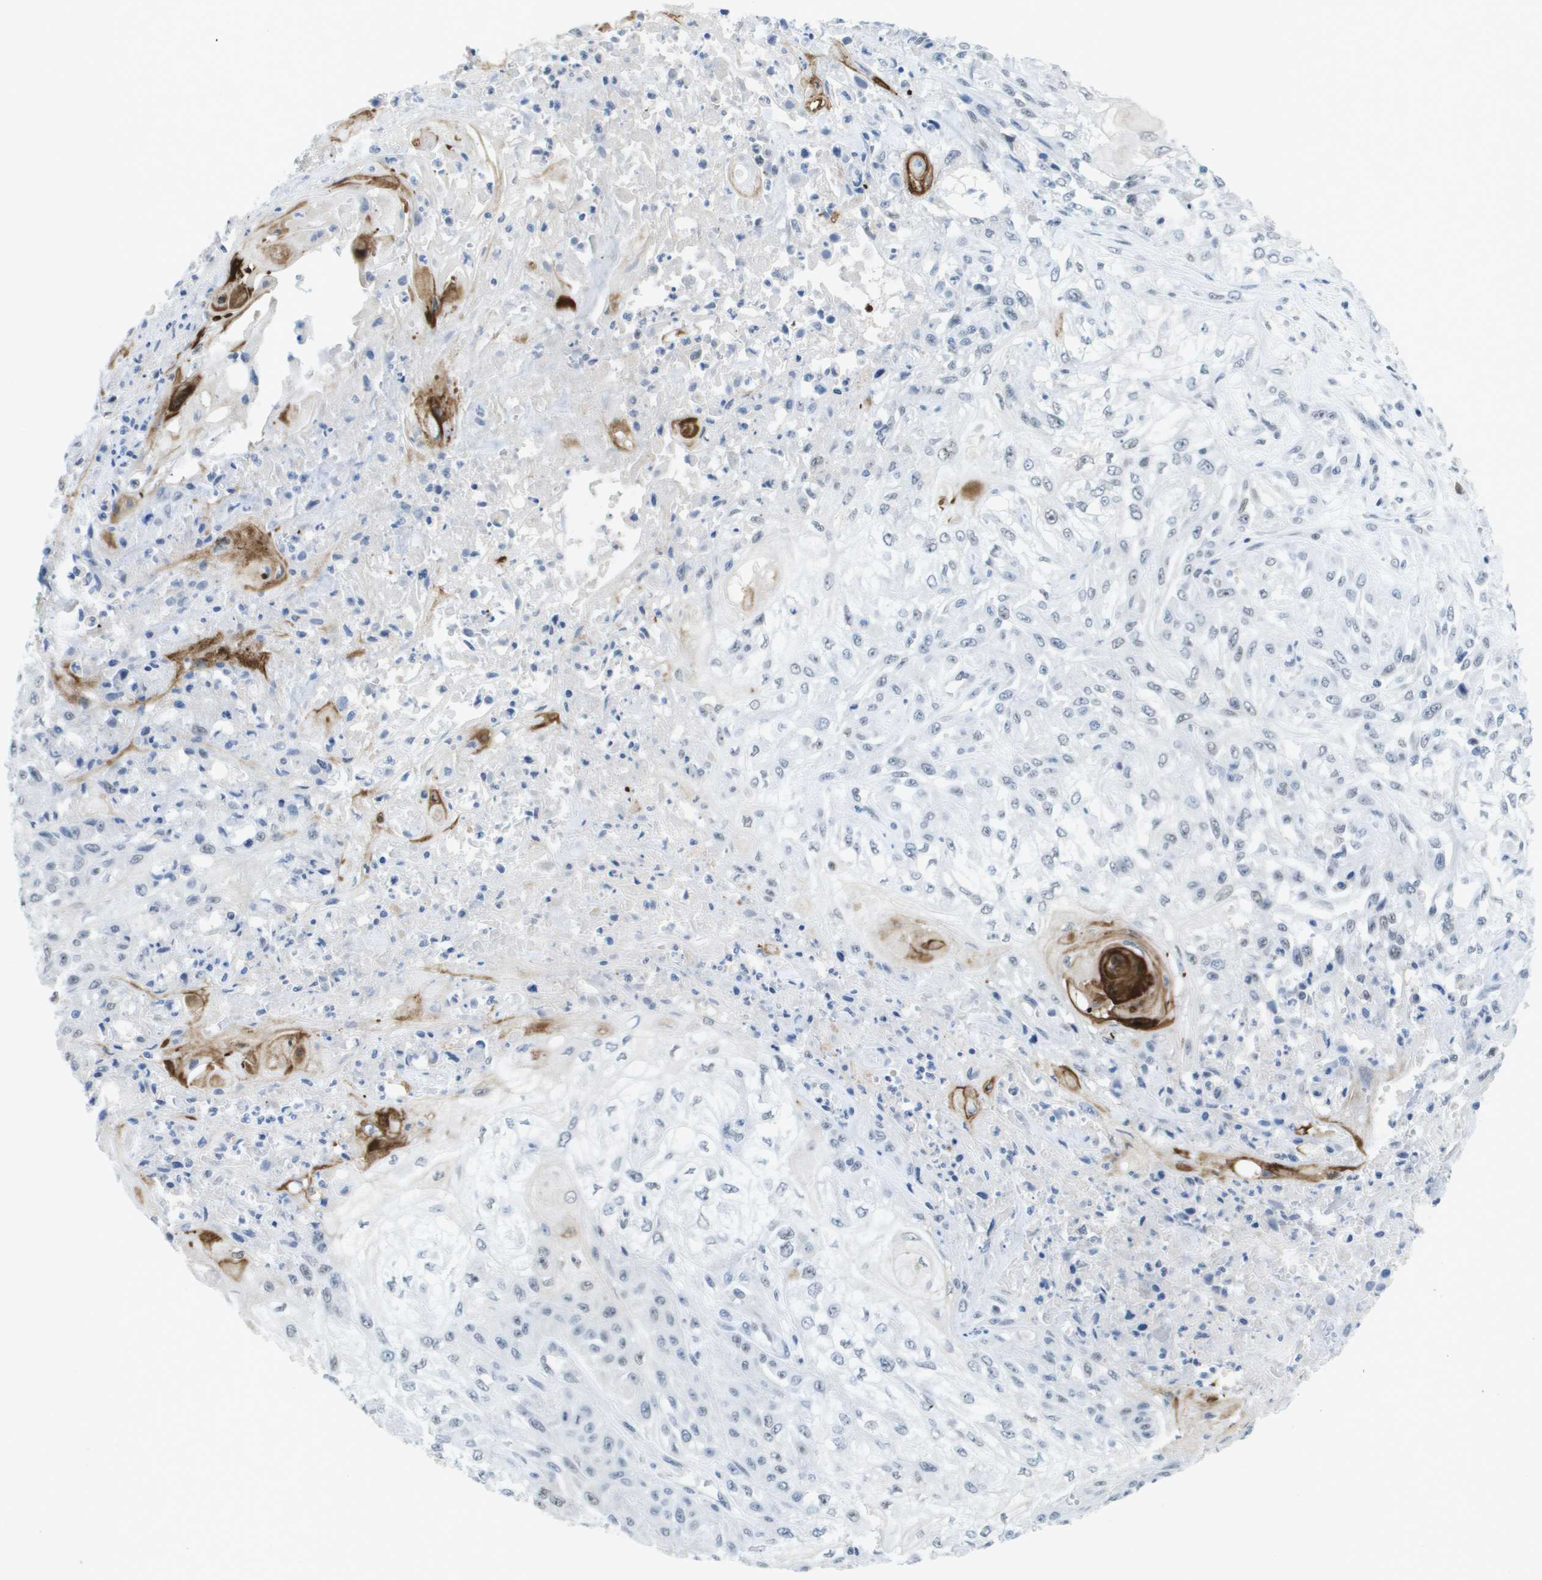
{"staining": {"intensity": "negative", "quantity": "none", "location": "none"}, "tissue": "skin cancer", "cell_type": "Tumor cells", "image_type": "cancer", "snomed": [{"axis": "morphology", "description": "Squamous cell carcinoma, NOS"}, {"axis": "morphology", "description": "Squamous cell carcinoma, metastatic, NOS"}, {"axis": "topography", "description": "Skin"}, {"axis": "topography", "description": "Lymph node"}], "caption": "A micrograph of skin cancer stained for a protein displays no brown staining in tumor cells.", "gene": "TP53RK", "patient": {"sex": "male", "age": 75}}